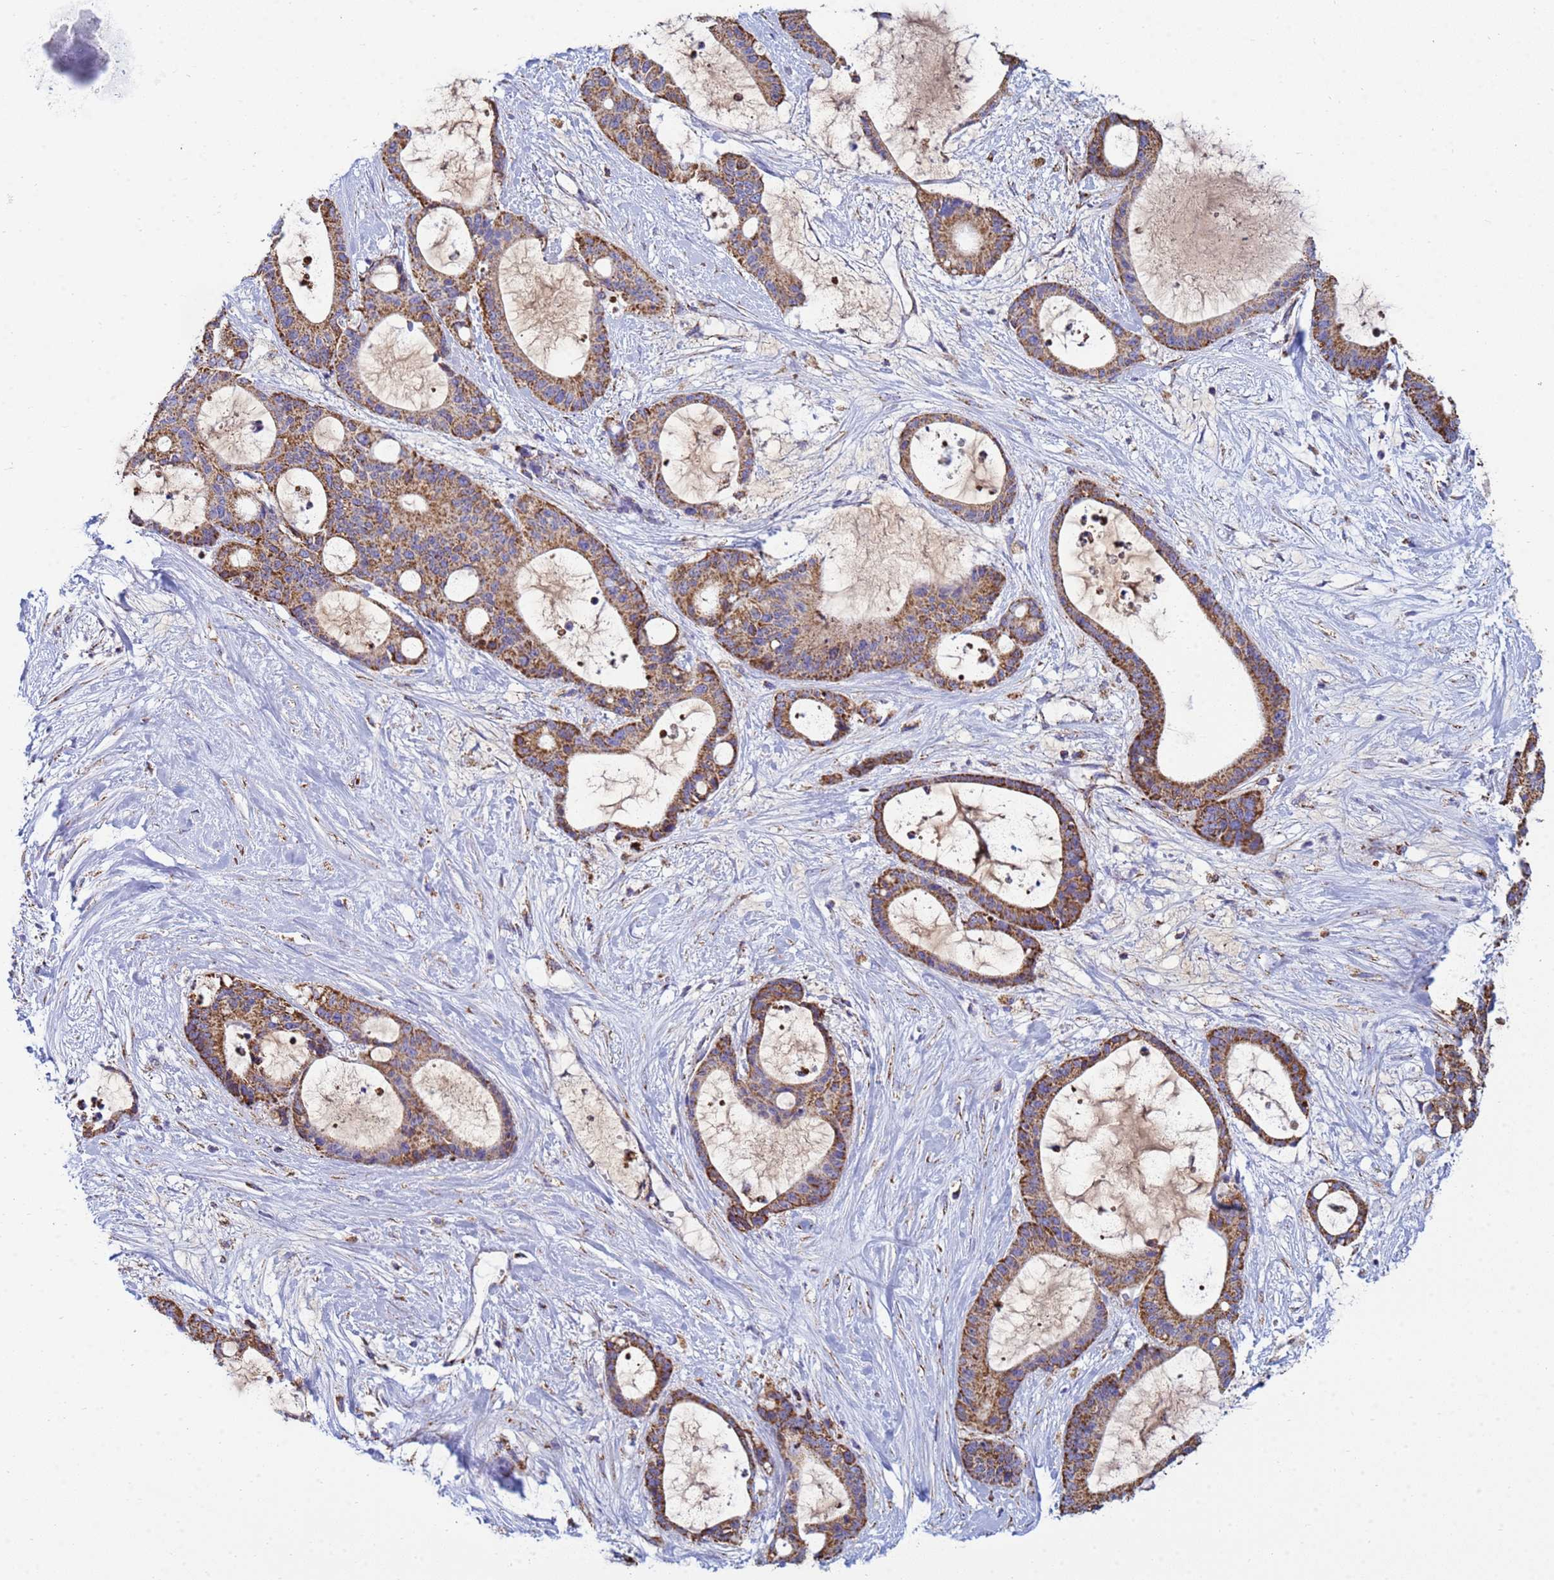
{"staining": {"intensity": "strong", "quantity": ">75%", "location": "cytoplasmic/membranous"}, "tissue": "liver cancer", "cell_type": "Tumor cells", "image_type": "cancer", "snomed": [{"axis": "morphology", "description": "Normal tissue, NOS"}, {"axis": "morphology", "description": "Cholangiocarcinoma"}, {"axis": "topography", "description": "Liver"}, {"axis": "topography", "description": "Peripheral nerve tissue"}], "caption": "This histopathology image exhibits IHC staining of liver cancer, with high strong cytoplasmic/membranous staining in about >75% of tumor cells.", "gene": "COQ4", "patient": {"sex": "female", "age": 73}}